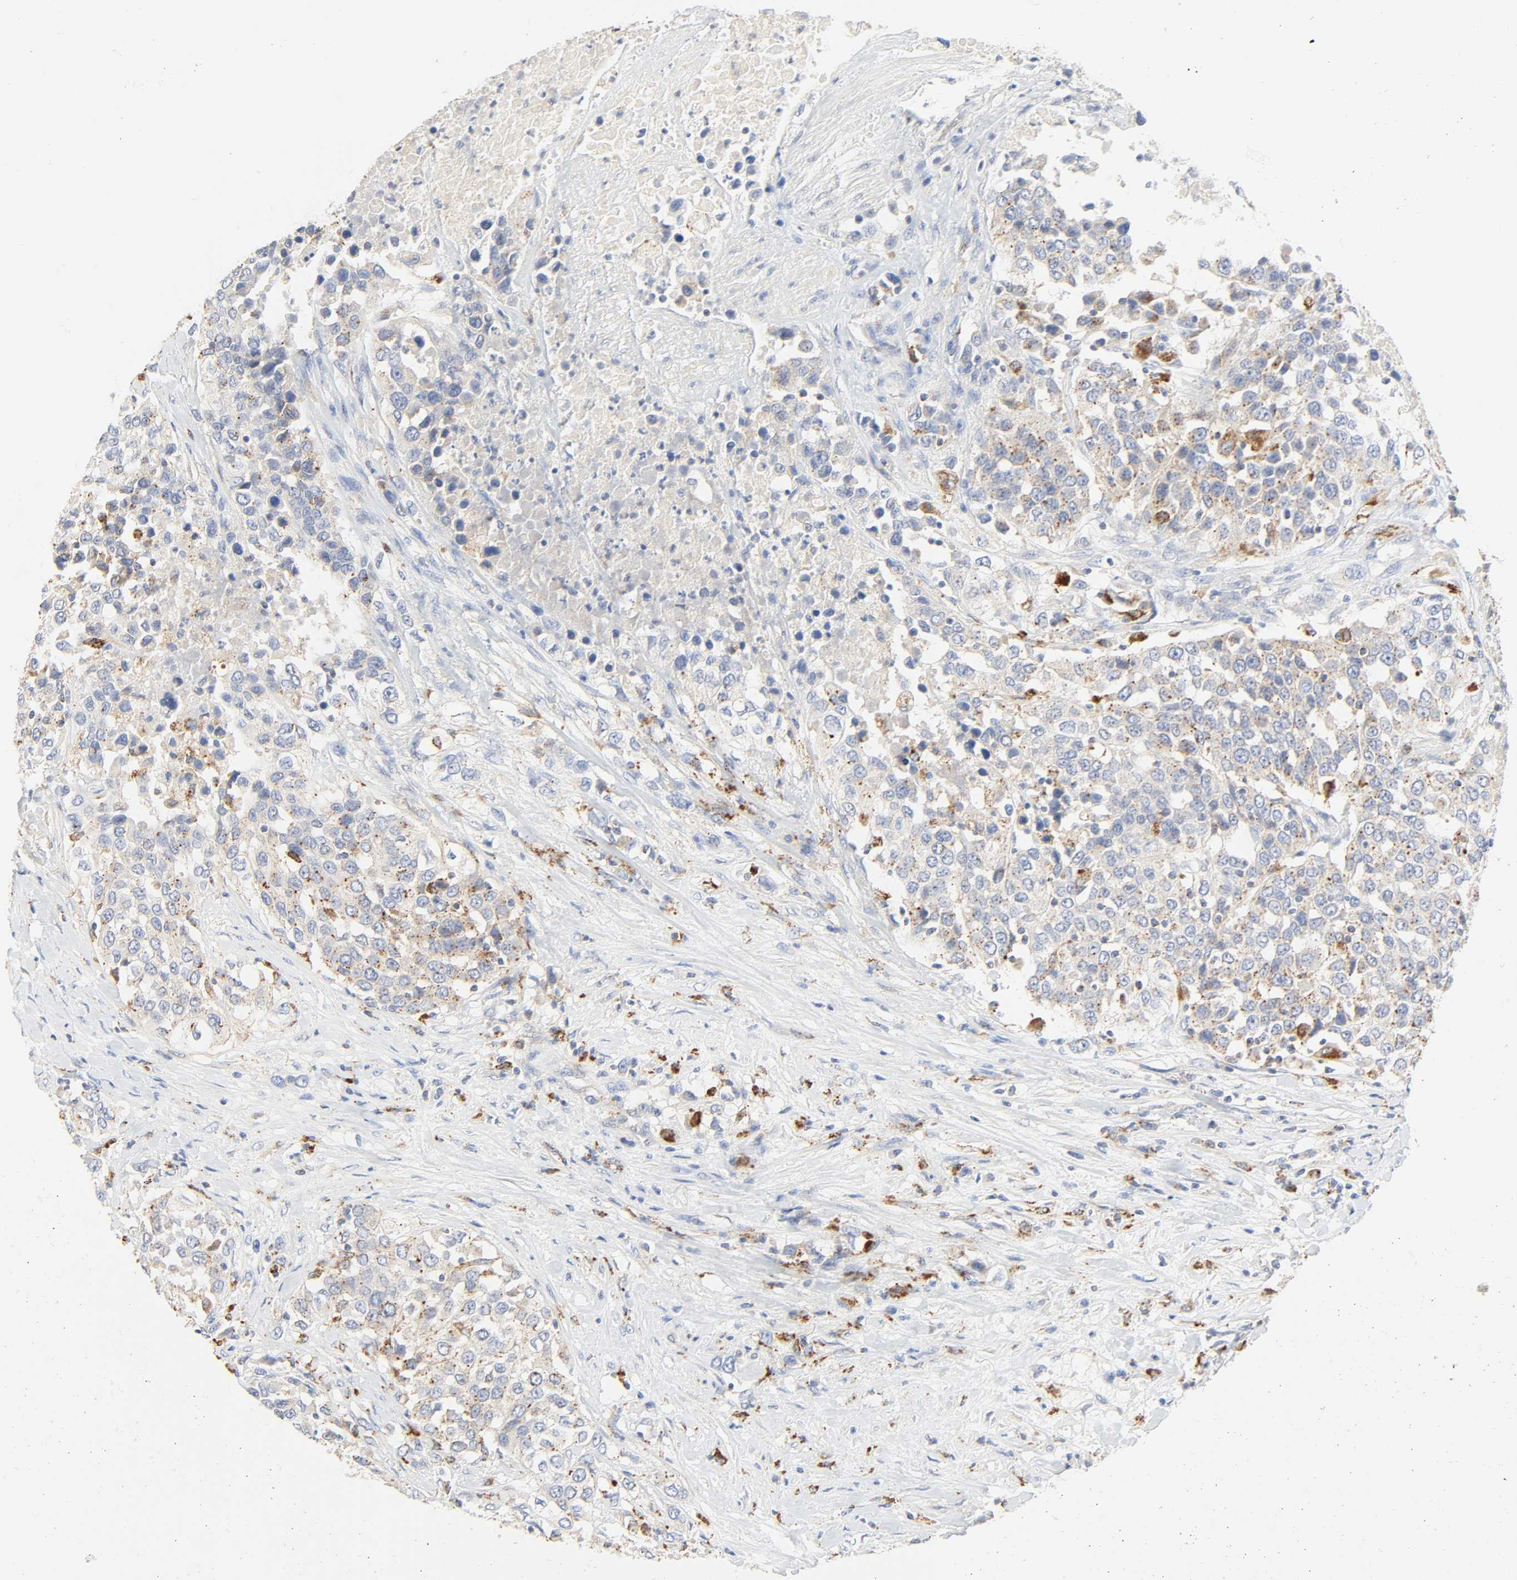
{"staining": {"intensity": "moderate", "quantity": "25%-75%", "location": "cytoplasmic/membranous"}, "tissue": "urothelial cancer", "cell_type": "Tumor cells", "image_type": "cancer", "snomed": [{"axis": "morphology", "description": "Urothelial carcinoma, High grade"}, {"axis": "topography", "description": "Urinary bladder"}], "caption": "Human high-grade urothelial carcinoma stained for a protein (brown) shows moderate cytoplasmic/membranous positive expression in about 25%-75% of tumor cells.", "gene": "CAMK2A", "patient": {"sex": "female", "age": 80}}